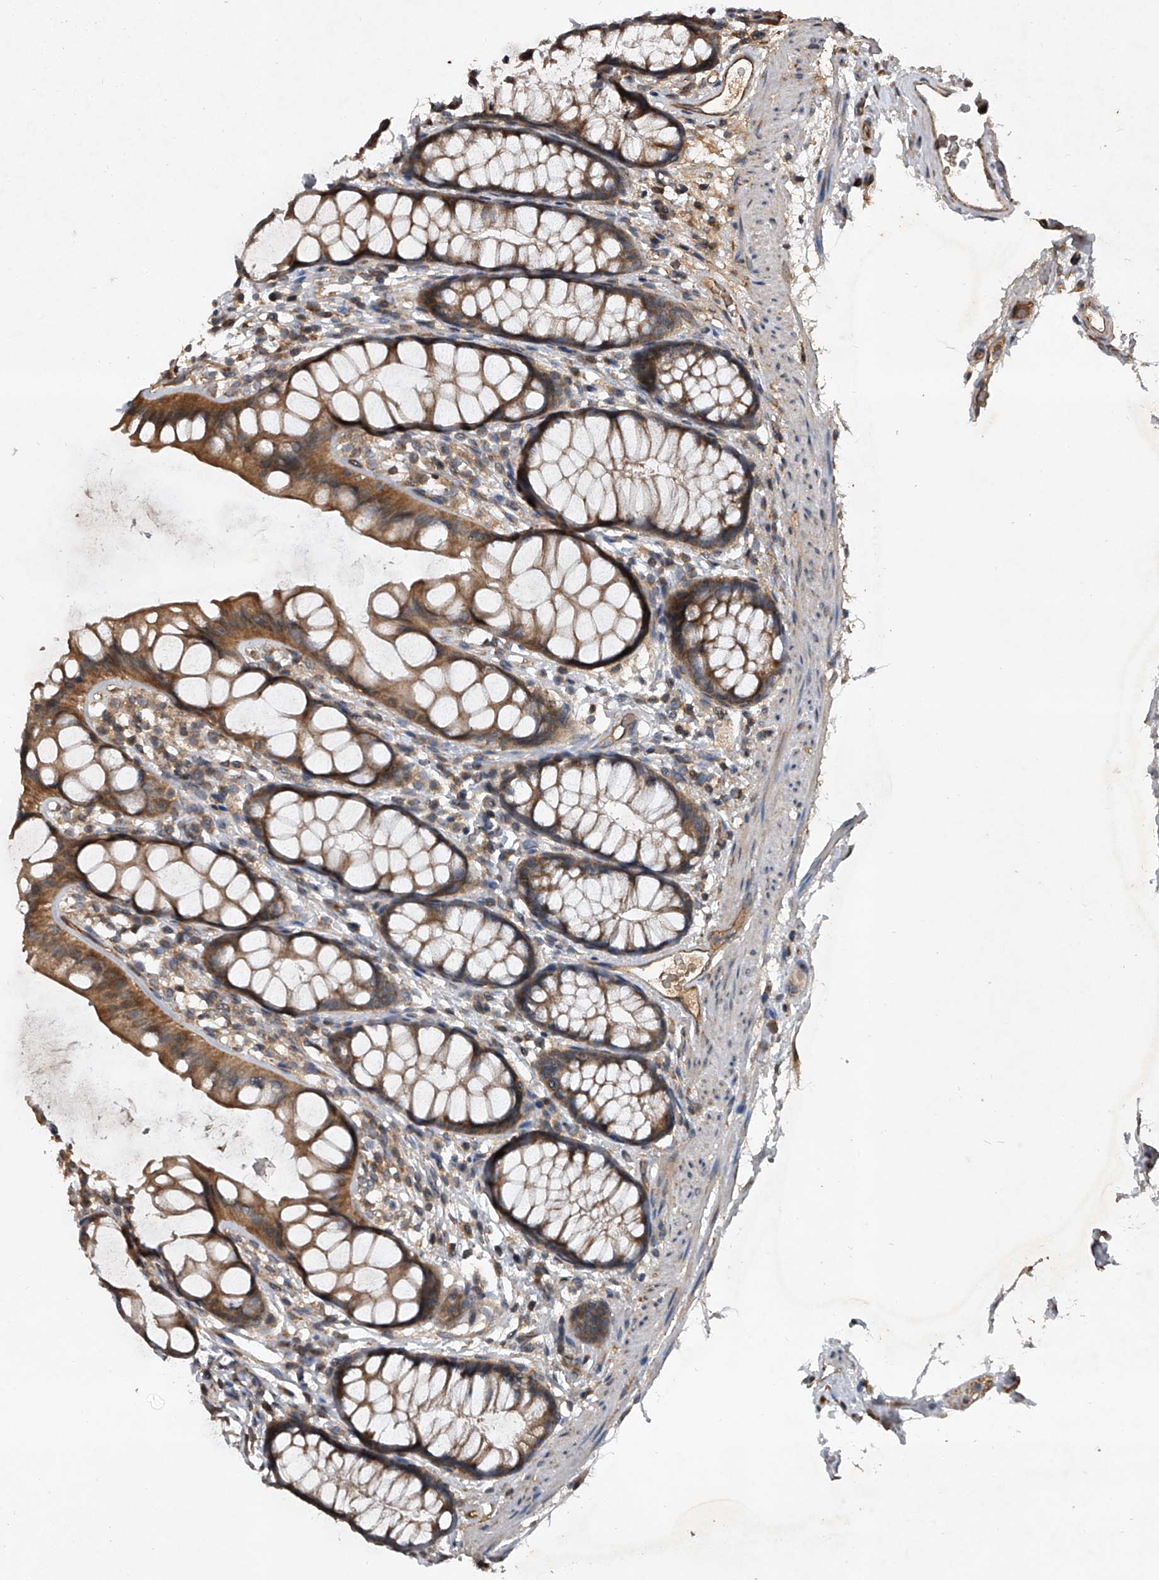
{"staining": {"intensity": "moderate", "quantity": ">75%", "location": "cytoplasmic/membranous"}, "tissue": "rectum", "cell_type": "Glandular cells", "image_type": "normal", "snomed": [{"axis": "morphology", "description": "Normal tissue, NOS"}, {"axis": "topography", "description": "Rectum"}], "caption": "Immunohistochemistry (IHC) image of normal rectum: rectum stained using IHC reveals medium levels of moderate protein expression localized specifically in the cytoplasmic/membranous of glandular cells, appearing as a cytoplasmic/membranous brown color.", "gene": "NFS1", "patient": {"sex": "female", "age": 65}}